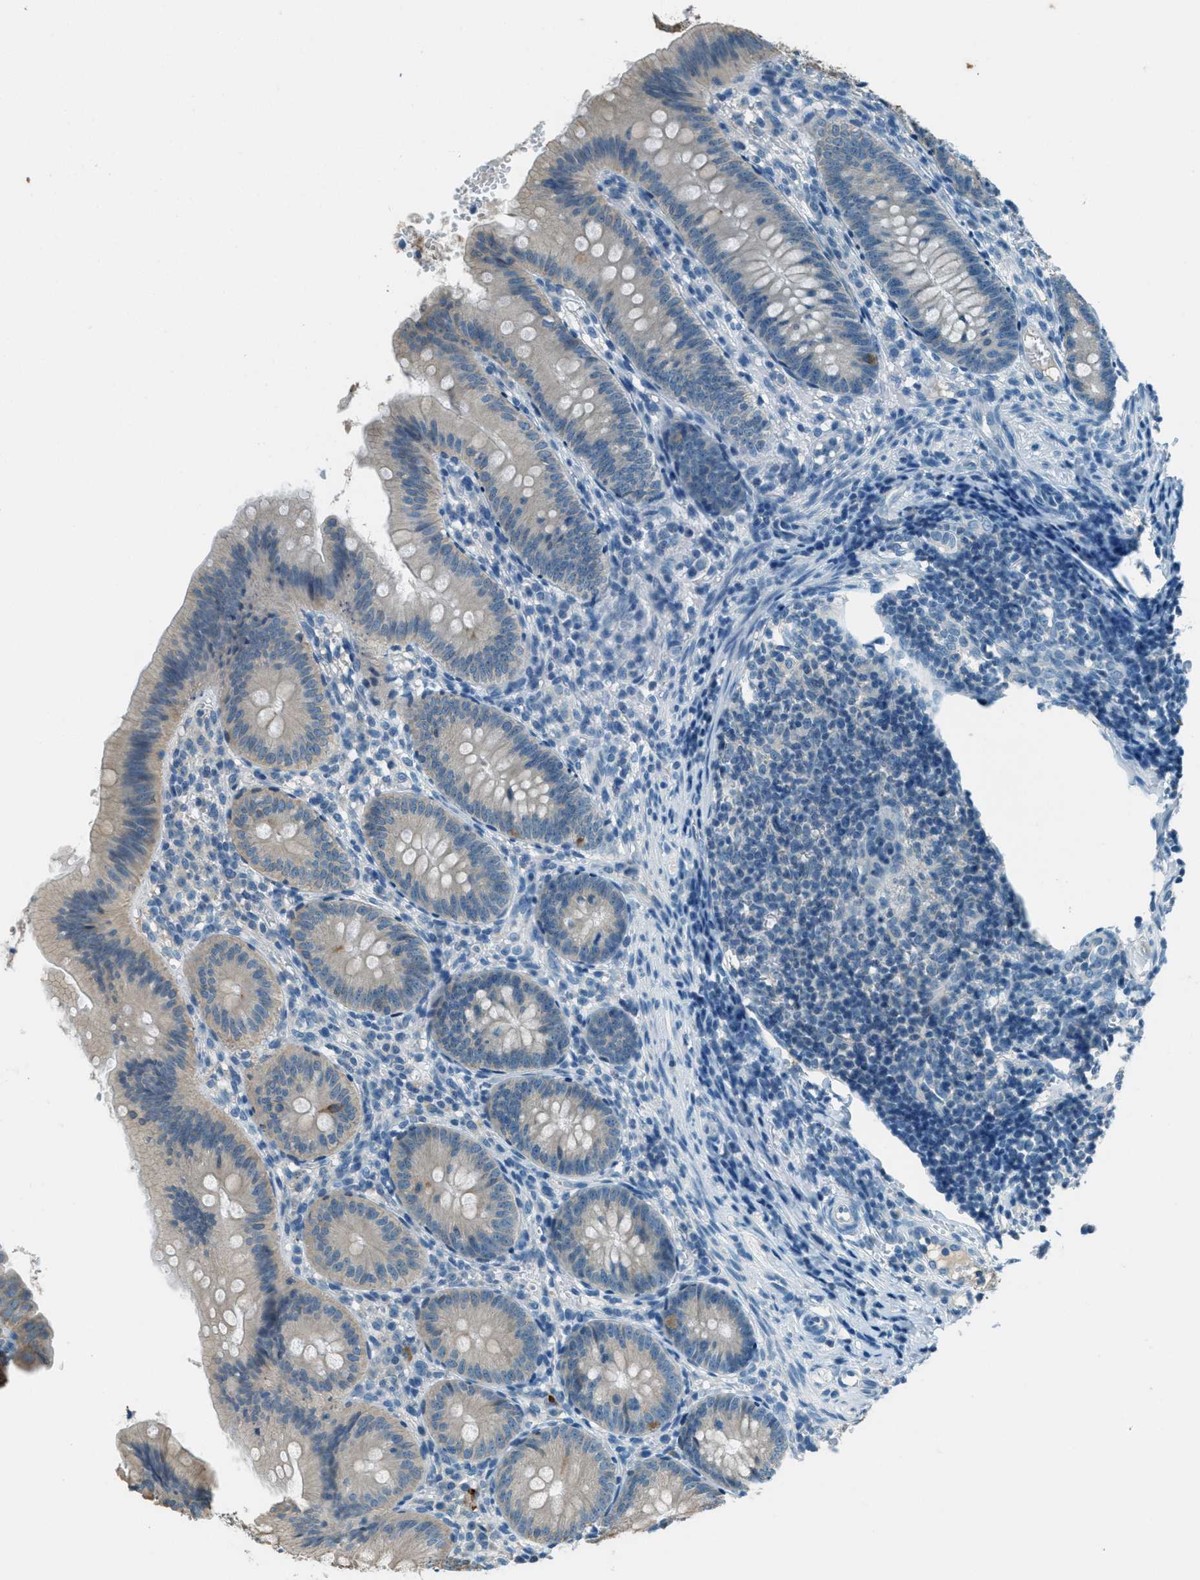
{"staining": {"intensity": "weak", "quantity": "25%-75%", "location": "cytoplasmic/membranous"}, "tissue": "appendix", "cell_type": "Glandular cells", "image_type": "normal", "snomed": [{"axis": "morphology", "description": "Normal tissue, NOS"}, {"axis": "topography", "description": "Appendix"}], "caption": "Protein staining of unremarkable appendix reveals weak cytoplasmic/membranous staining in about 25%-75% of glandular cells. Nuclei are stained in blue.", "gene": "MSLN", "patient": {"sex": "male", "age": 1}}